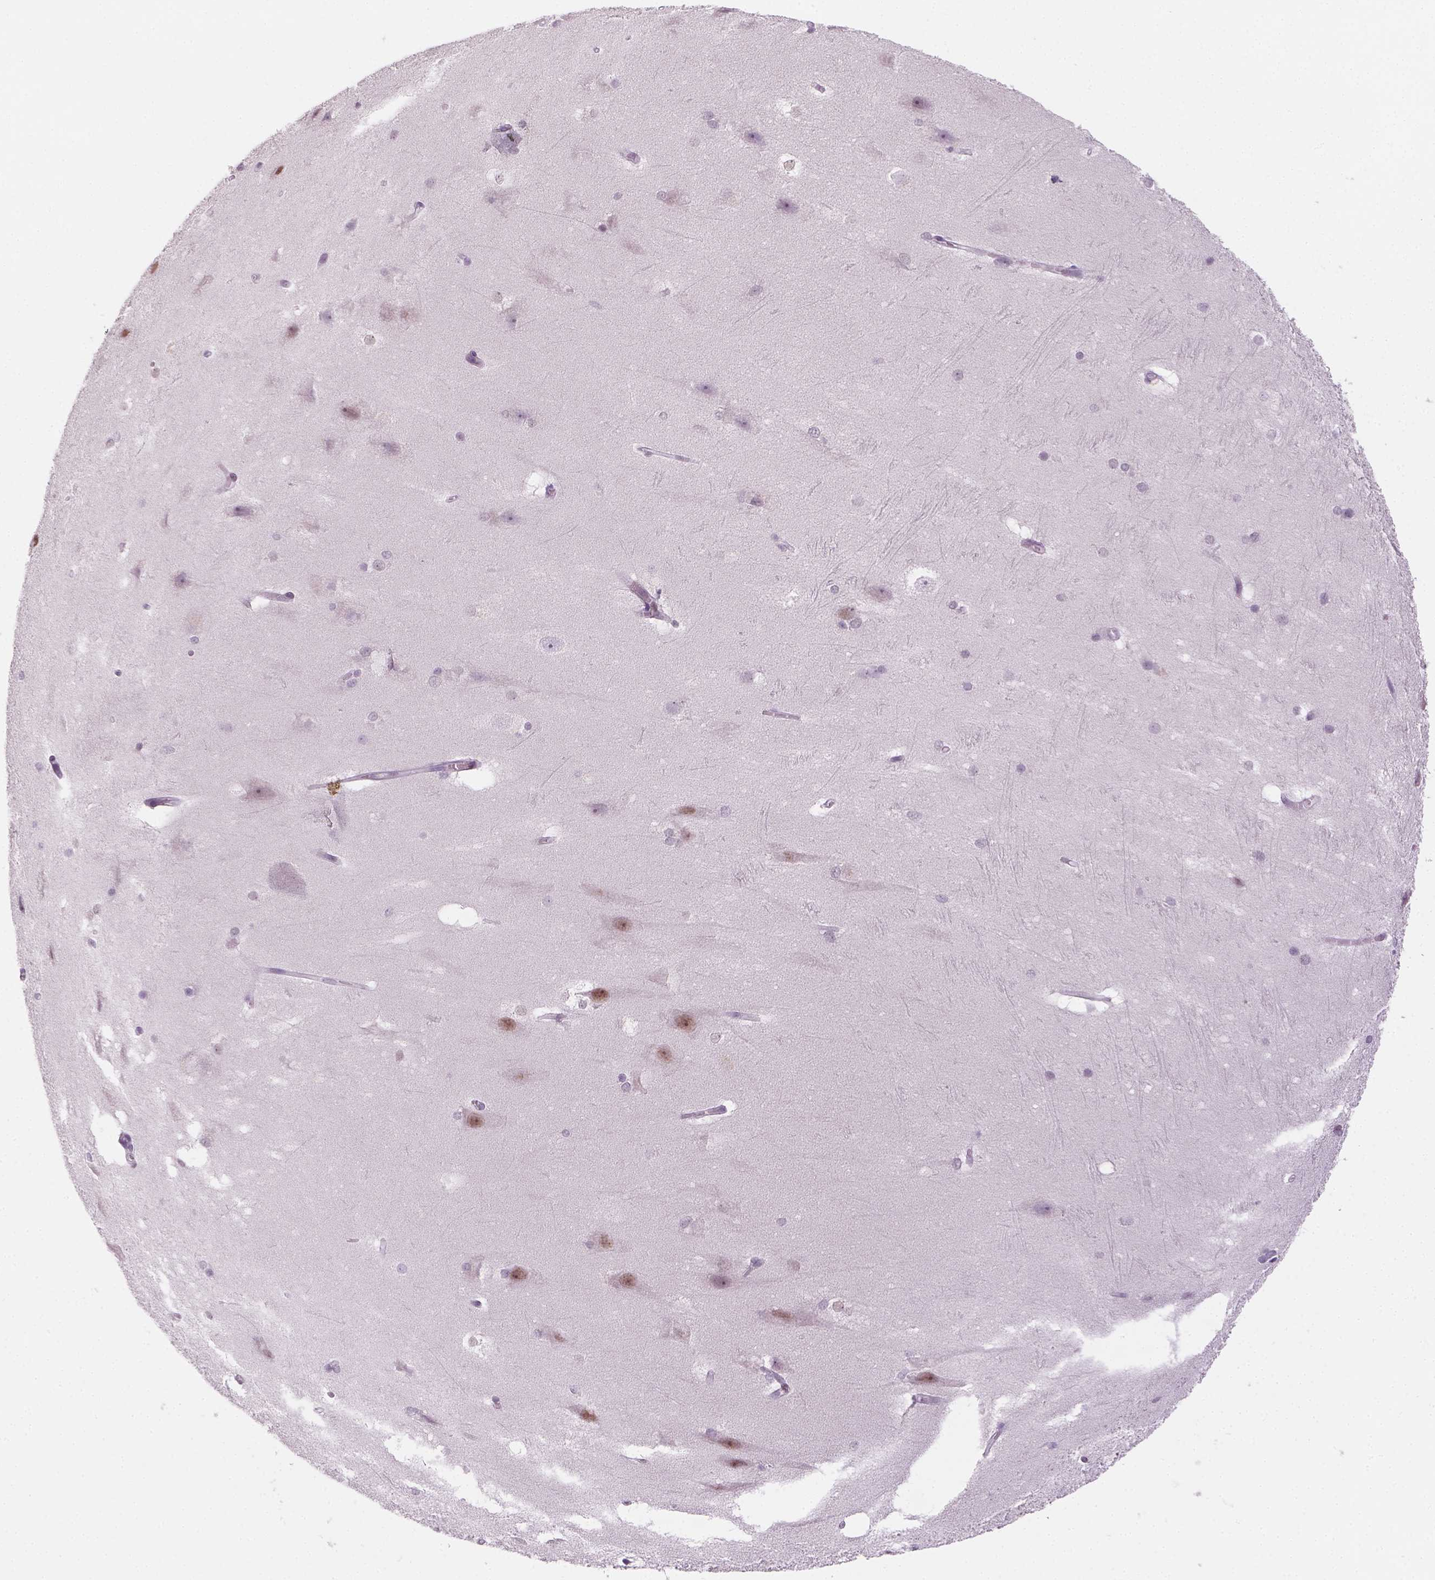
{"staining": {"intensity": "negative", "quantity": "none", "location": "none"}, "tissue": "hippocampus", "cell_type": "Glial cells", "image_type": "normal", "snomed": [{"axis": "morphology", "description": "Normal tissue, NOS"}, {"axis": "topography", "description": "Cerebral cortex"}, {"axis": "topography", "description": "Hippocampus"}], "caption": "Human hippocampus stained for a protein using immunohistochemistry (IHC) displays no positivity in glial cells.", "gene": "MAGEB3", "patient": {"sex": "female", "age": 19}}